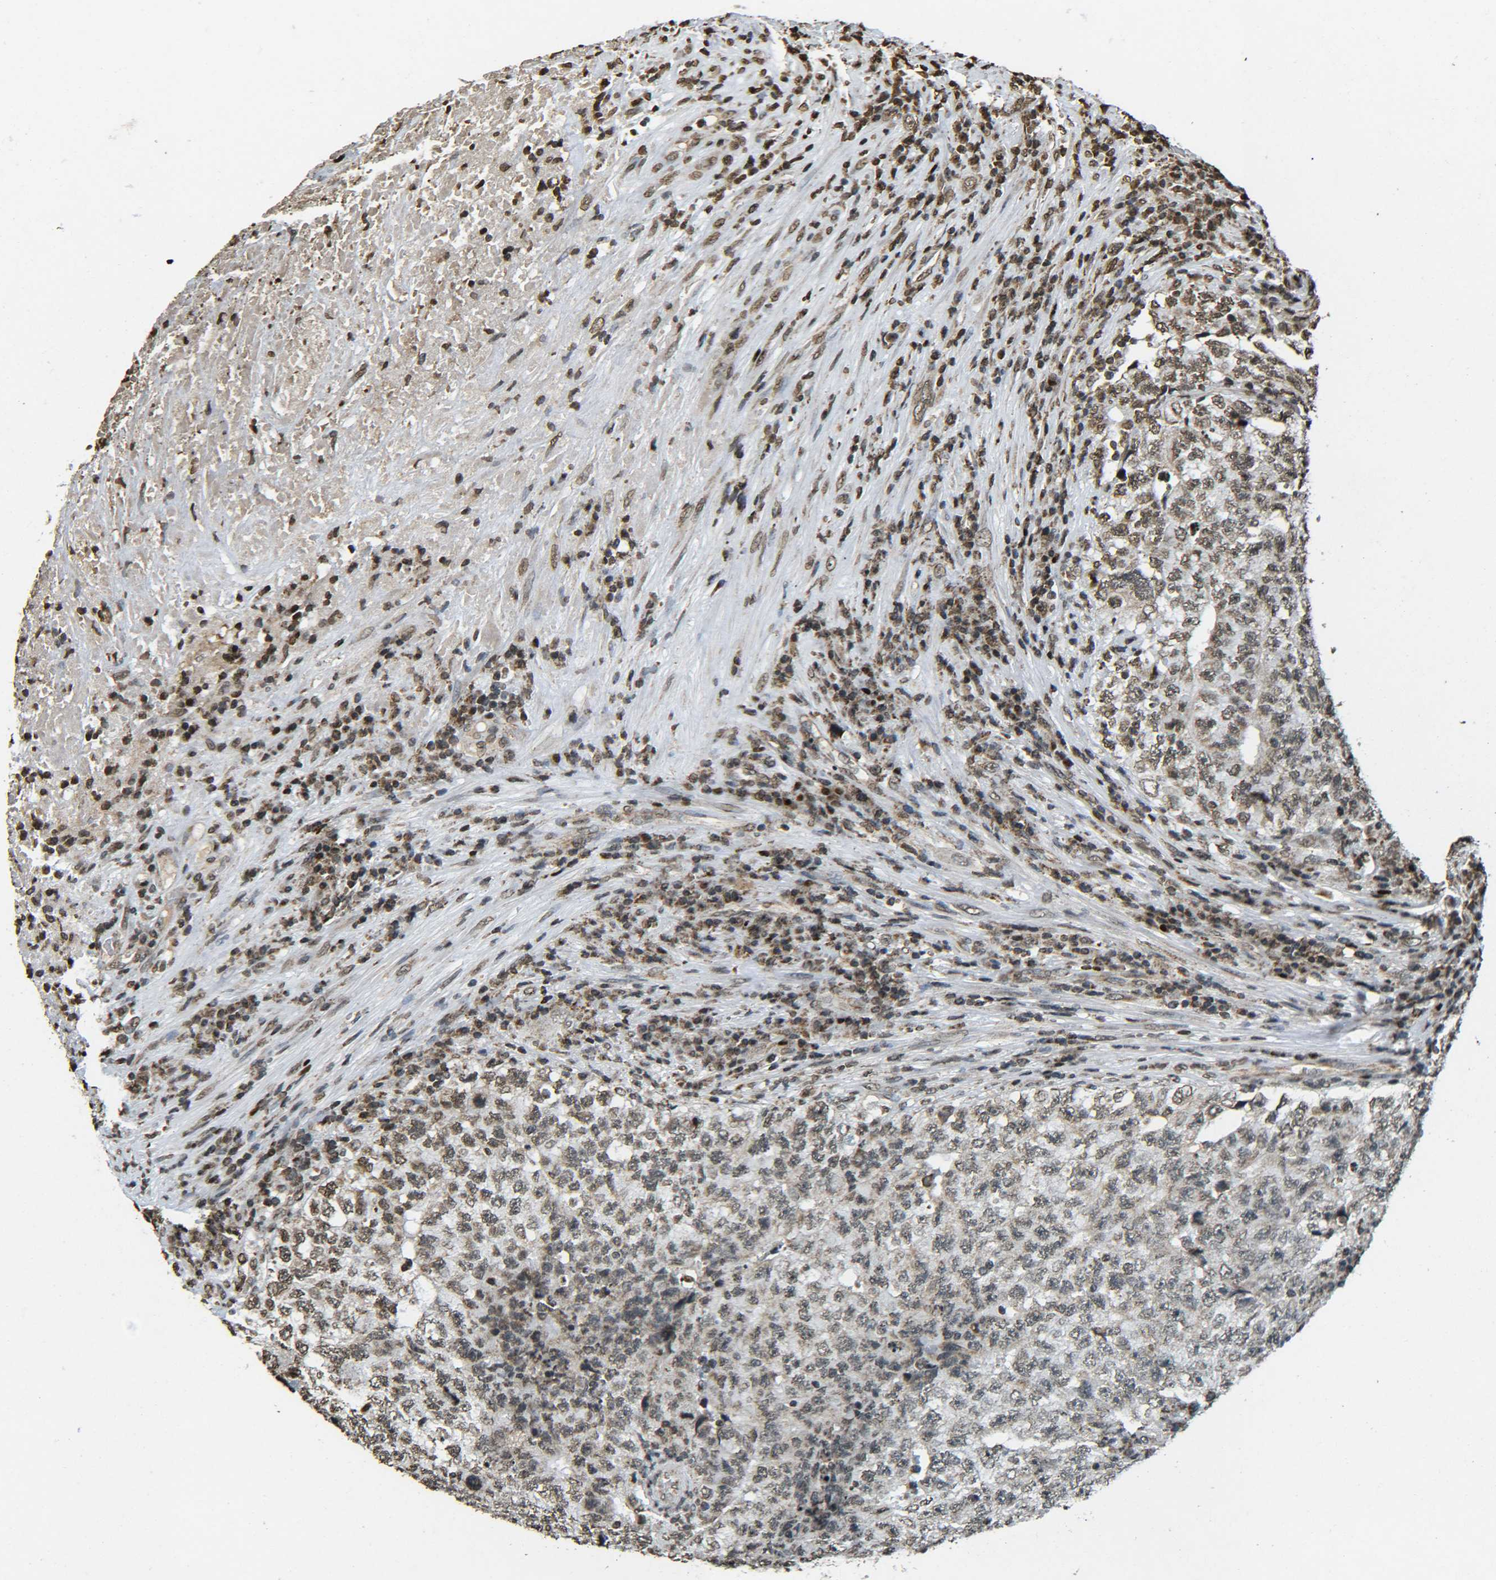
{"staining": {"intensity": "moderate", "quantity": "25%-75%", "location": "nuclear"}, "tissue": "testis cancer", "cell_type": "Tumor cells", "image_type": "cancer", "snomed": [{"axis": "morphology", "description": "Necrosis, NOS"}, {"axis": "morphology", "description": "Carcinoma, Embryonal, NOS"}, {"axis": "topography", "description": "Testis"}], "caption": "Immunohistochemical staining of human embryonal carcinoma (testis) reveals medium levels of moderate nuclear staining in about 25%-75% of tumor cells. The staining is performed using DAB (3,3'-diaminobenzidine) brown chromogen to label protein expression. The nuclei are counter-stained blue using hematoxylin.", "gene": "NEUROG2", "patient": {"sex": "male", "age": 19}}